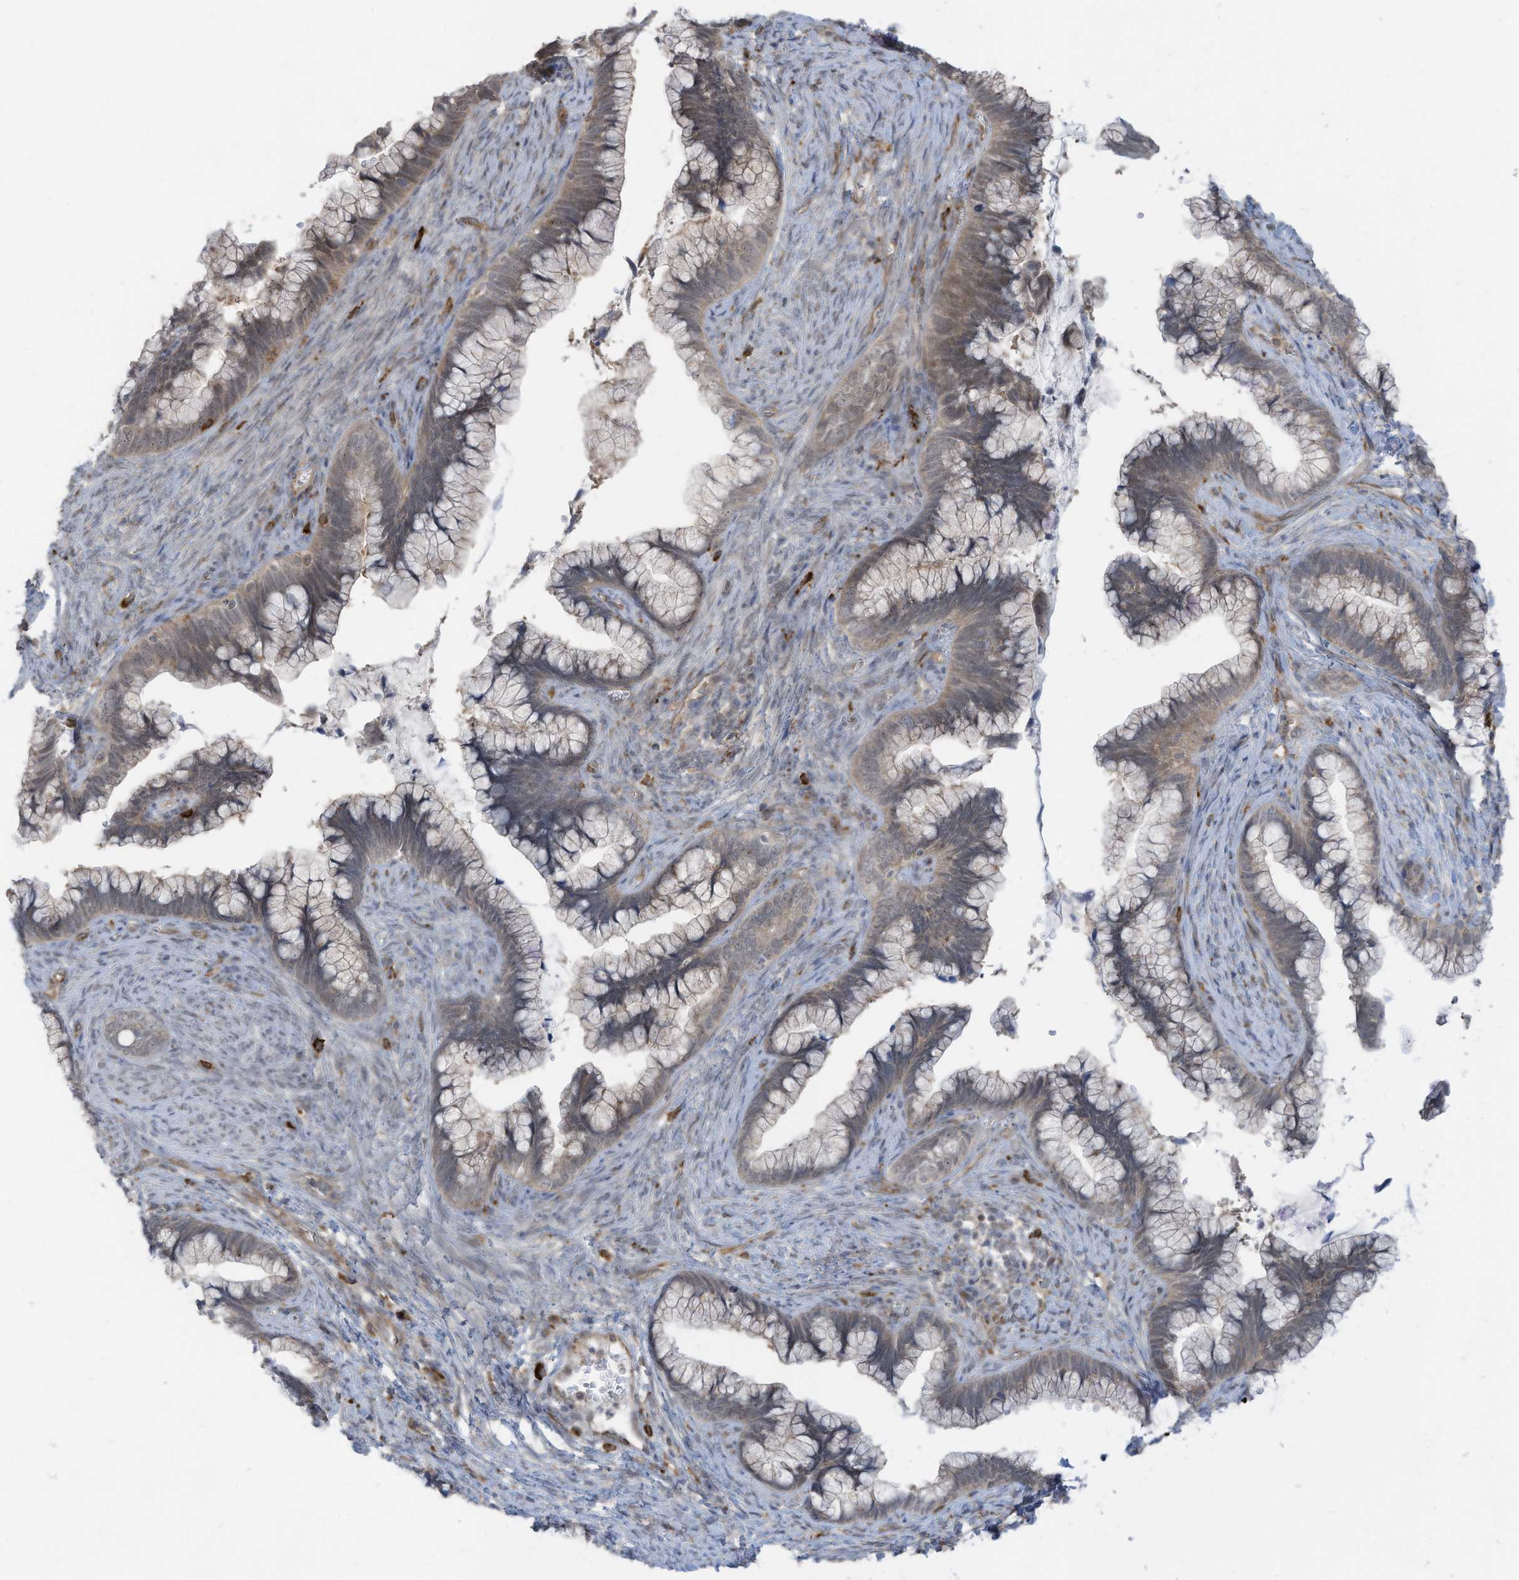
{"staining": {"intensity": "weak", "quantity": "25%-75%", "location": "cytoplasmic/membranous"}, "tissue": "cervical cancer", "cell_type": "Tumor cells", "image_type": "cancer", "snomed": [{"axis": "morphology", "description": "Adenocarcinoma, NOS"}, {"axis": "topography", "description": "Cervix"}], "caption": "IHC image of cervical adenocarcinoma stained for a protein (brown), which demonstrates low levels of weak cytoplasmic/membranous staining in about 25%-75% of tumor cells.", "gene": "DZIP3", "patient": {"sex": "female", "age": 44}}